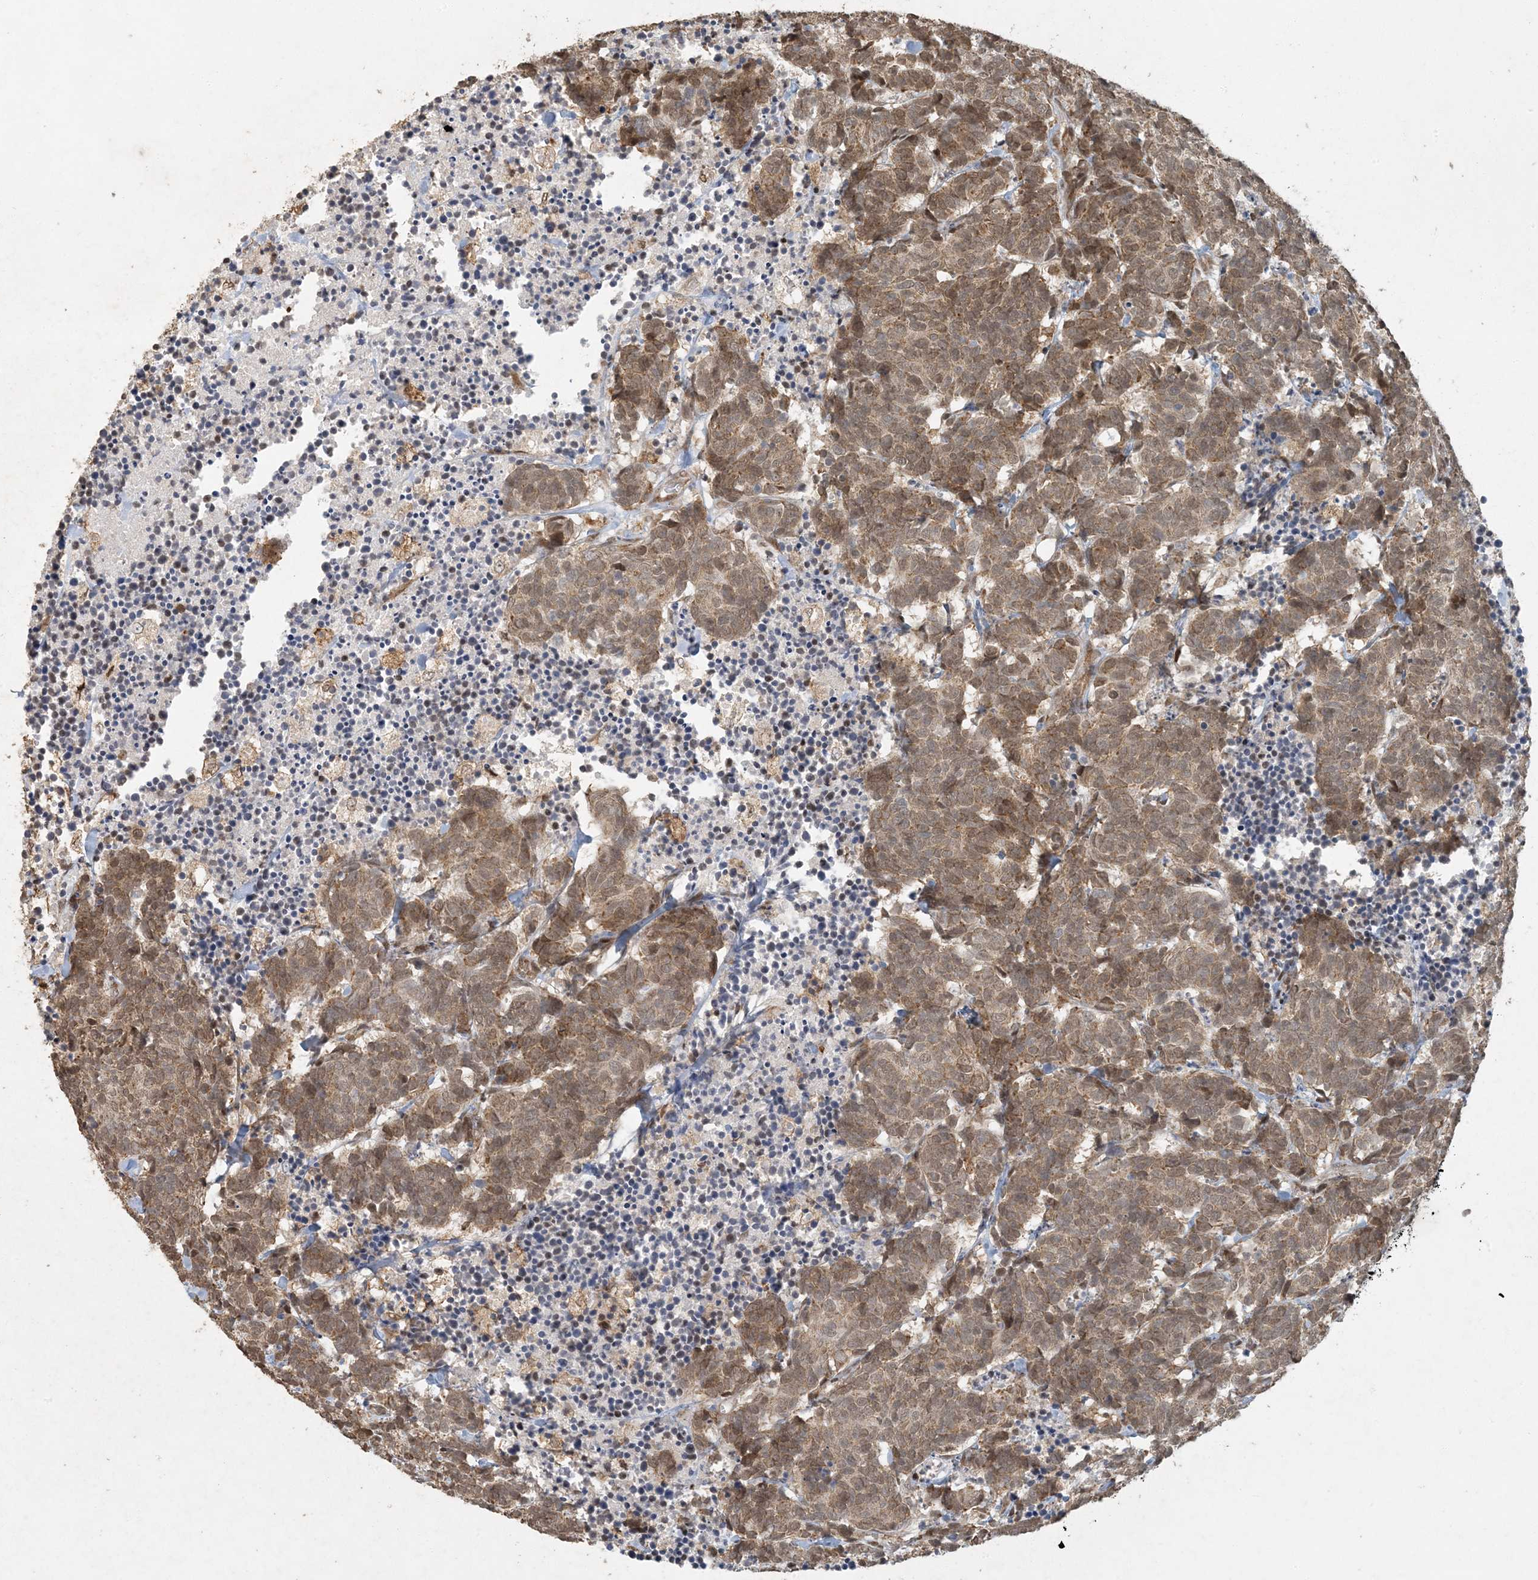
{"staining": {"intensity": "moderate", "quantity": ">75%", "location": "cytoplasmic/membranous,nuclear"}, "tissue": "carcinoid", "cell_type": "Tumor cells", "image_type": "cancer", "snomed": [{"axis": "morphology", "description": "Carcinoma, NOS"}, {"axis": "morphology", "description": "Carcinoid, malignant, NOS"}, {"axis": "topography", "description": "Urinary bladder"}], "caption": "This is an image of immunohistochemistry (IHC) staining of carcinoid, which shows moderate positivity in the cytoplasmic/membranous and nuclear of tumor cells.", "gene": "AK9", "patient": {"sex": "male", "age": 57}}